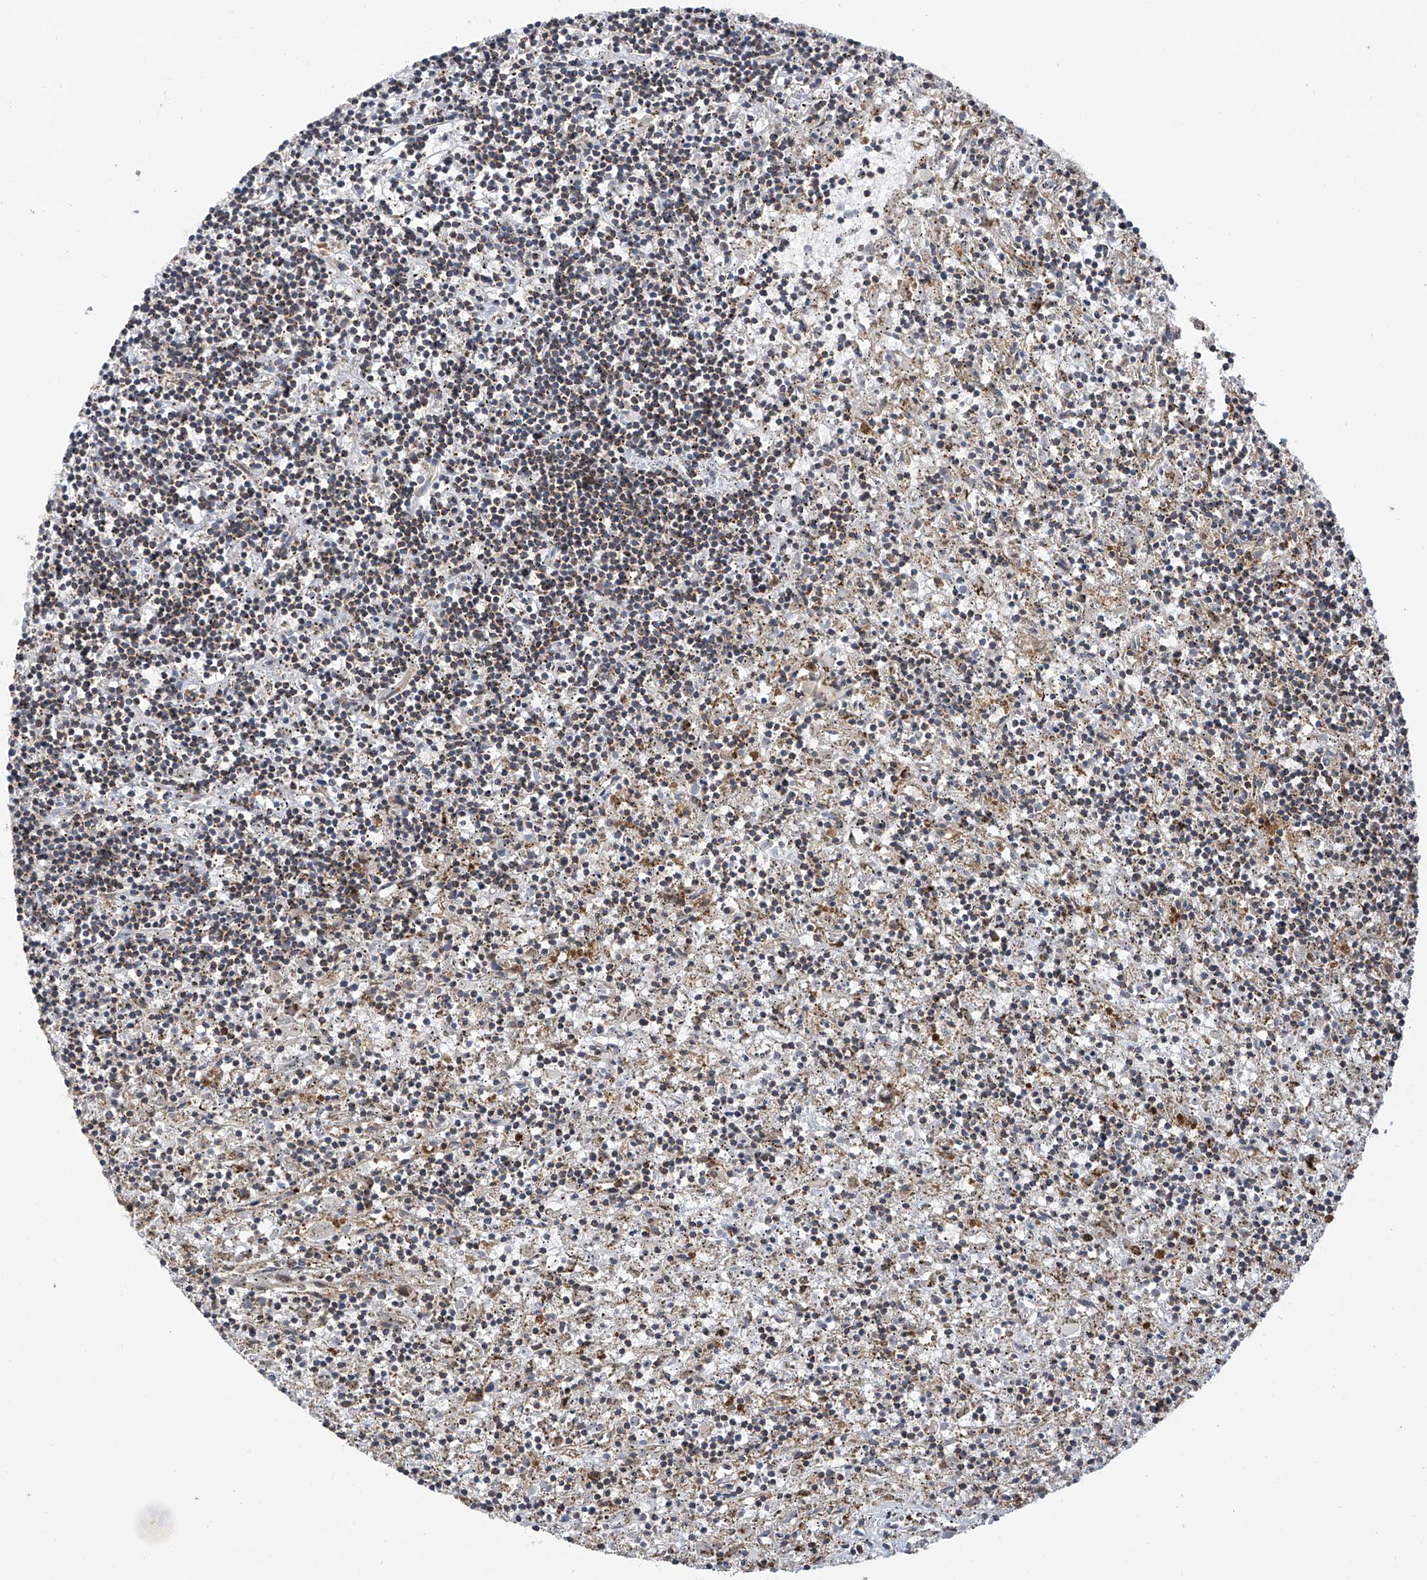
{"staining": {"intensity": "moderate", "quantity": ">75%", "location": "cytoplasmic/membranous"}, "tissue": "lymphoma", "cell_type": "Tumor cells", "image_type": "cancer", "snomed": [{"axis": "morphology", "description": "Malignant lymphoma, non-Hodgkin's type, Low grade"}, {"axis": "topography", "description": "Spleen"}], "caption": "A histopathology image of human low-grade malignant lymphoma, non-Hodgkin's type stained for a protein displays moderate cytoplasmic/membranous brown staining in tumor cells.", "gene": "SLCO4A1", "patient": {"sex": "male", "age": 76}}